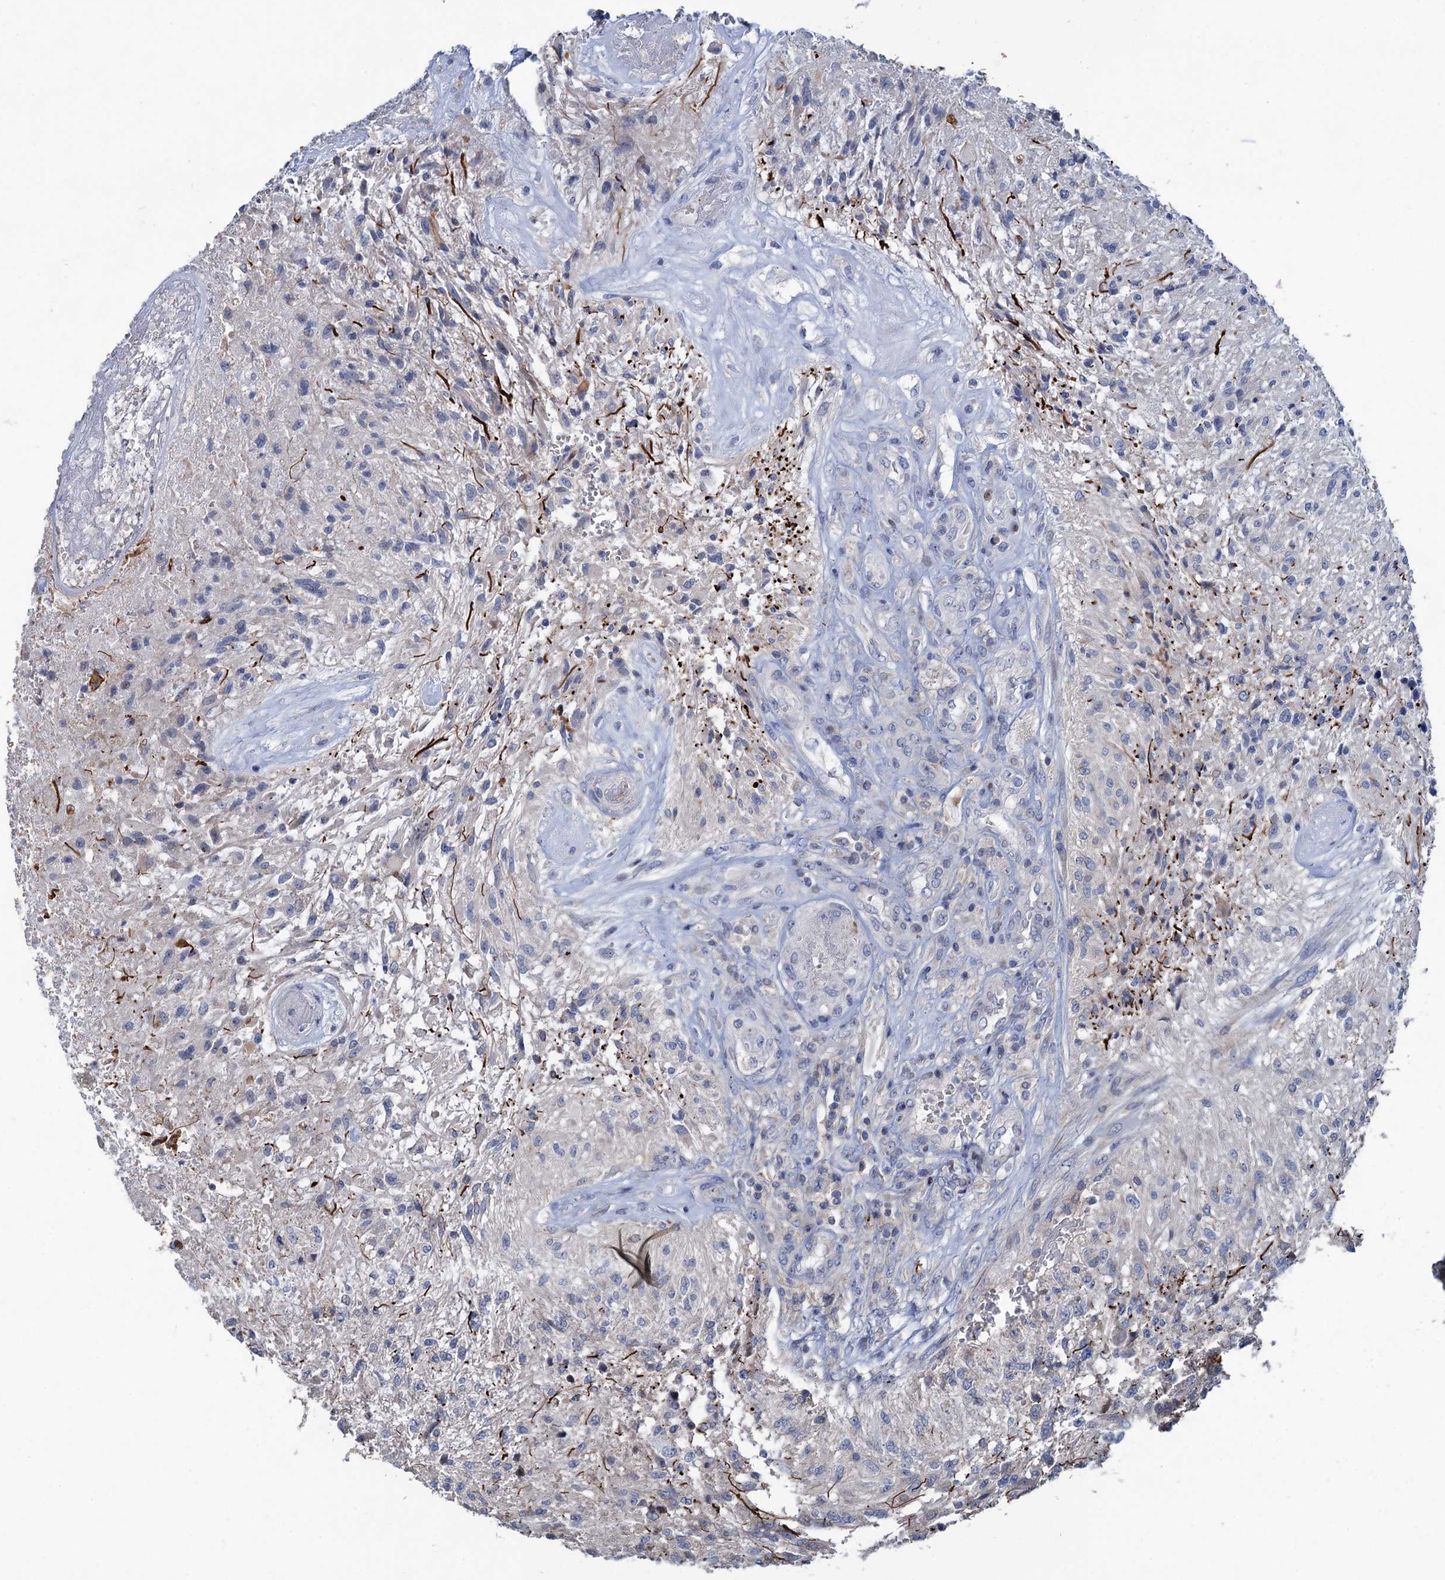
{"staining": {"intensity": "negative", "quantity": "none", "location": "none"}, "tissue": "glioma", "cell_type": "Tumor cells", "image_type": "cancer", "snomed": [{"axis": "morphology", "description": "Glioma, malignant, High grade"}, {"axis": "topography", "description": "Brain"}], "caption": "DAB (3,3'-diaminobenzidine) immunohistochemical staining of glioma exhibits no significant staining in tumor cells.", "gene": "ESYT3", "patient": {"sex": "male", "age": 56}}